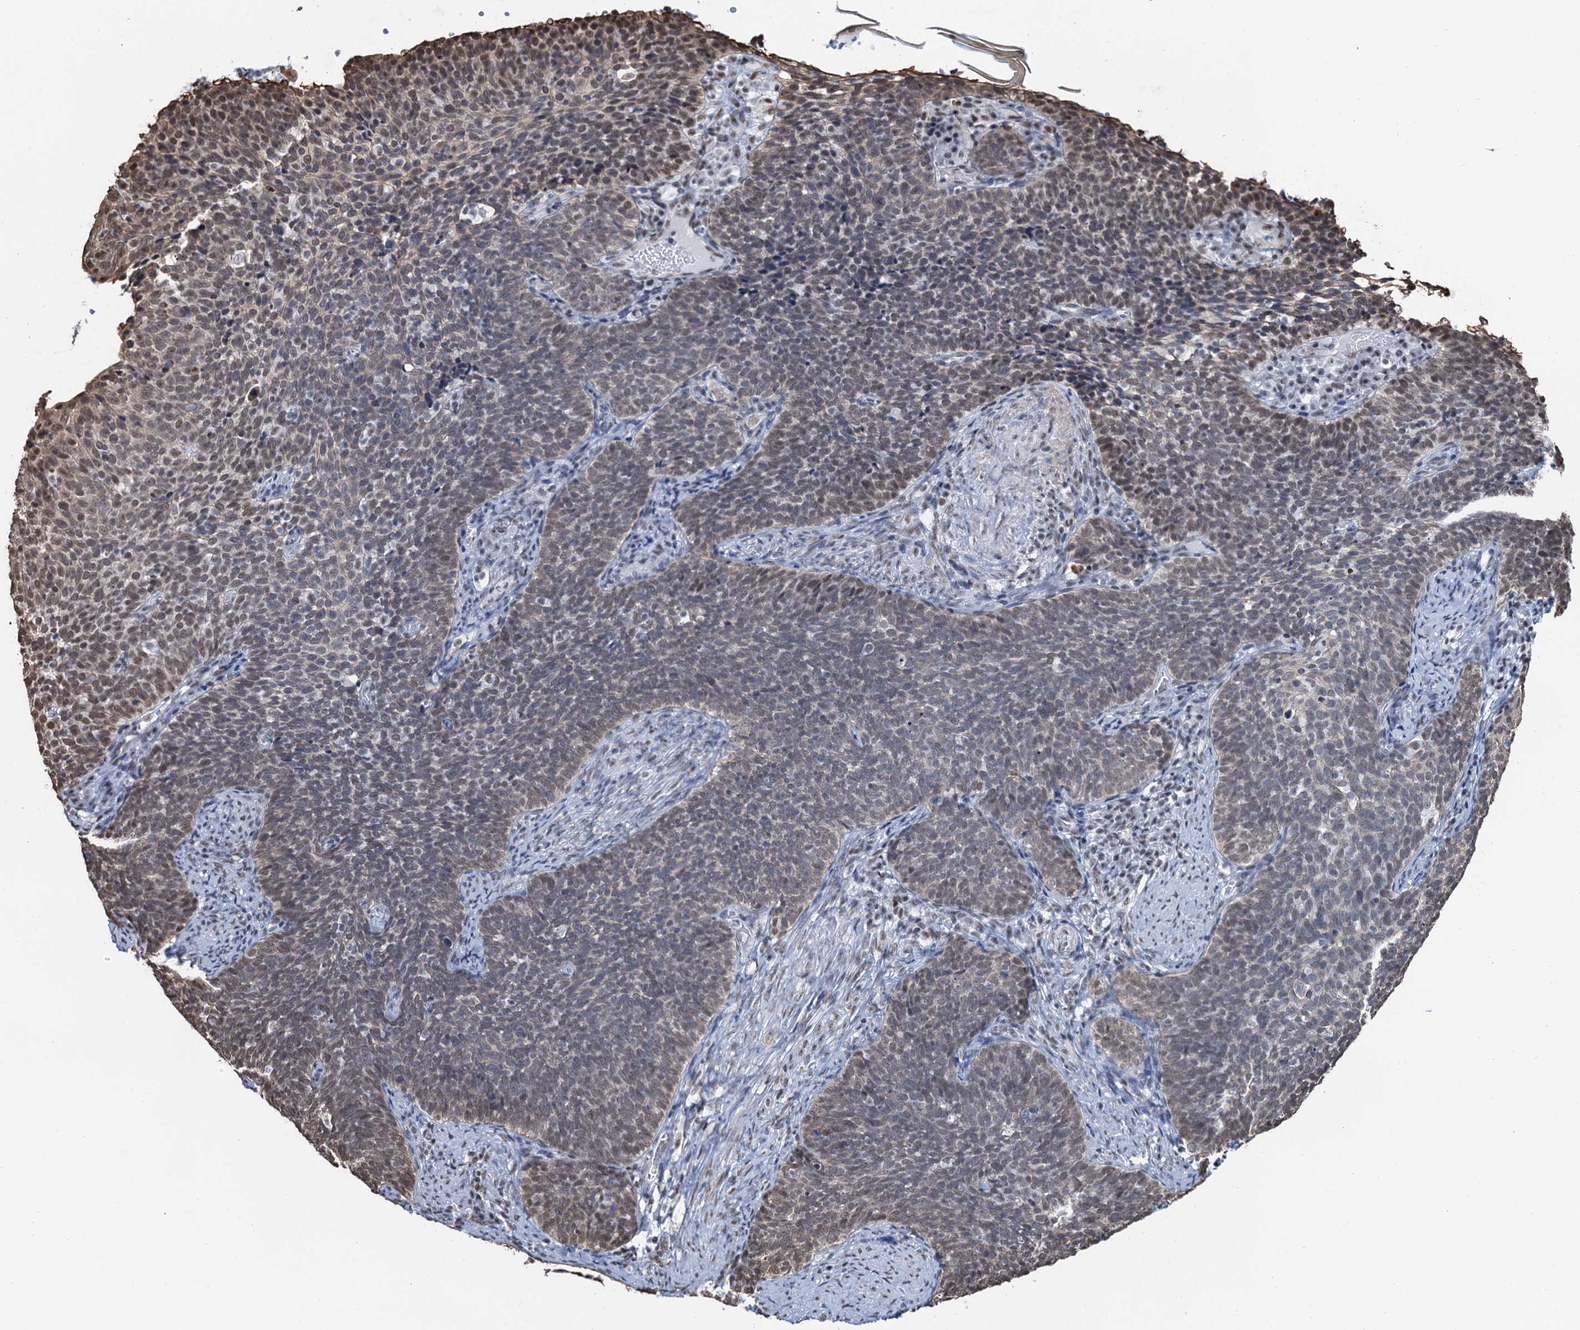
{"staining": {"intensity": "moderate", "quantity": "<25%", "location": "nuclear"}, "tissue": "cervical cancer", "cell_type": "Tumor cells", "image_type": "cancer", "snomed": [{"axis": "morphology", "description": "Normal tissue, NOS"}, {"axis": "morphology", "description": "Squamous cell carcinoma, NOS"}, {"axis": "topography", "description": "Cervix"}], "caption": "Protein analysis of cervical cancer (squamous cell carcinoma) tissue displays moderate nuclear staining in about <25% of tumor cells.", "gene": "ZNF609", "patient": {"sex": "female", "age": 39}}